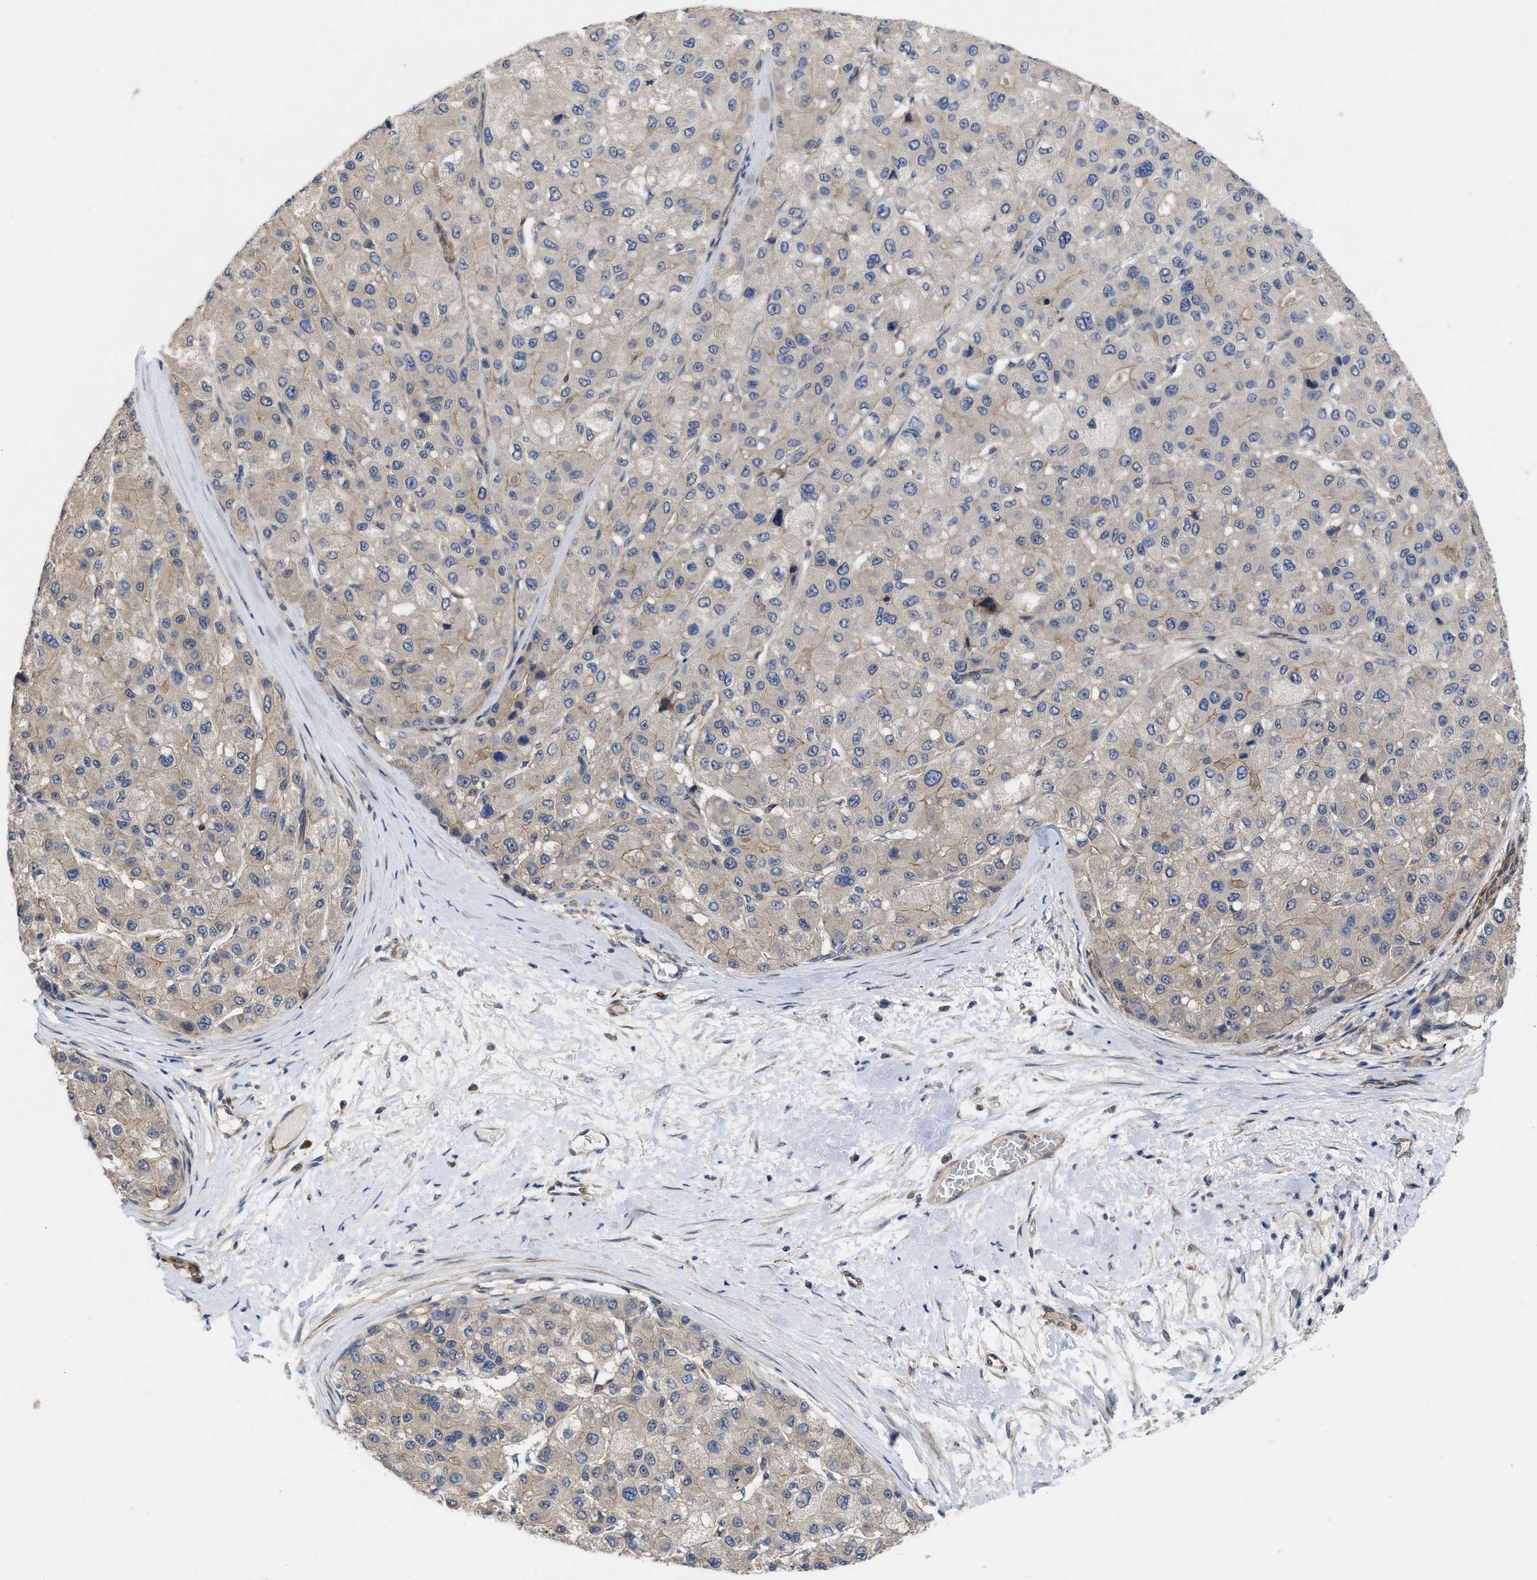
{"staining": {"intensity": "weak", "quantity": "<25%", "location": "cytoplasmic/membranous"}, "tissue": "liver cancer", "cell_type": "Tumor cells", "image_type": "cancer", "snomed": [{"axis": "morphology", "description": "Carcinoma, Hepatocellular, NOS"}, {"axis": "topography", "description": "Liver"}], "caption": "Immunohistochemistry histopathology image of human liver cancer stained for a protein (brown), which shows no expression in tumor cells. Brightfield microscopy of IHC stained with DAB (3,3'-diaminobenzidine) (brown) and hematoxylin (blue), captured at high magnification.", "gene": "ARHGEF26", "patient": {"sex": "male", "age": 80}}